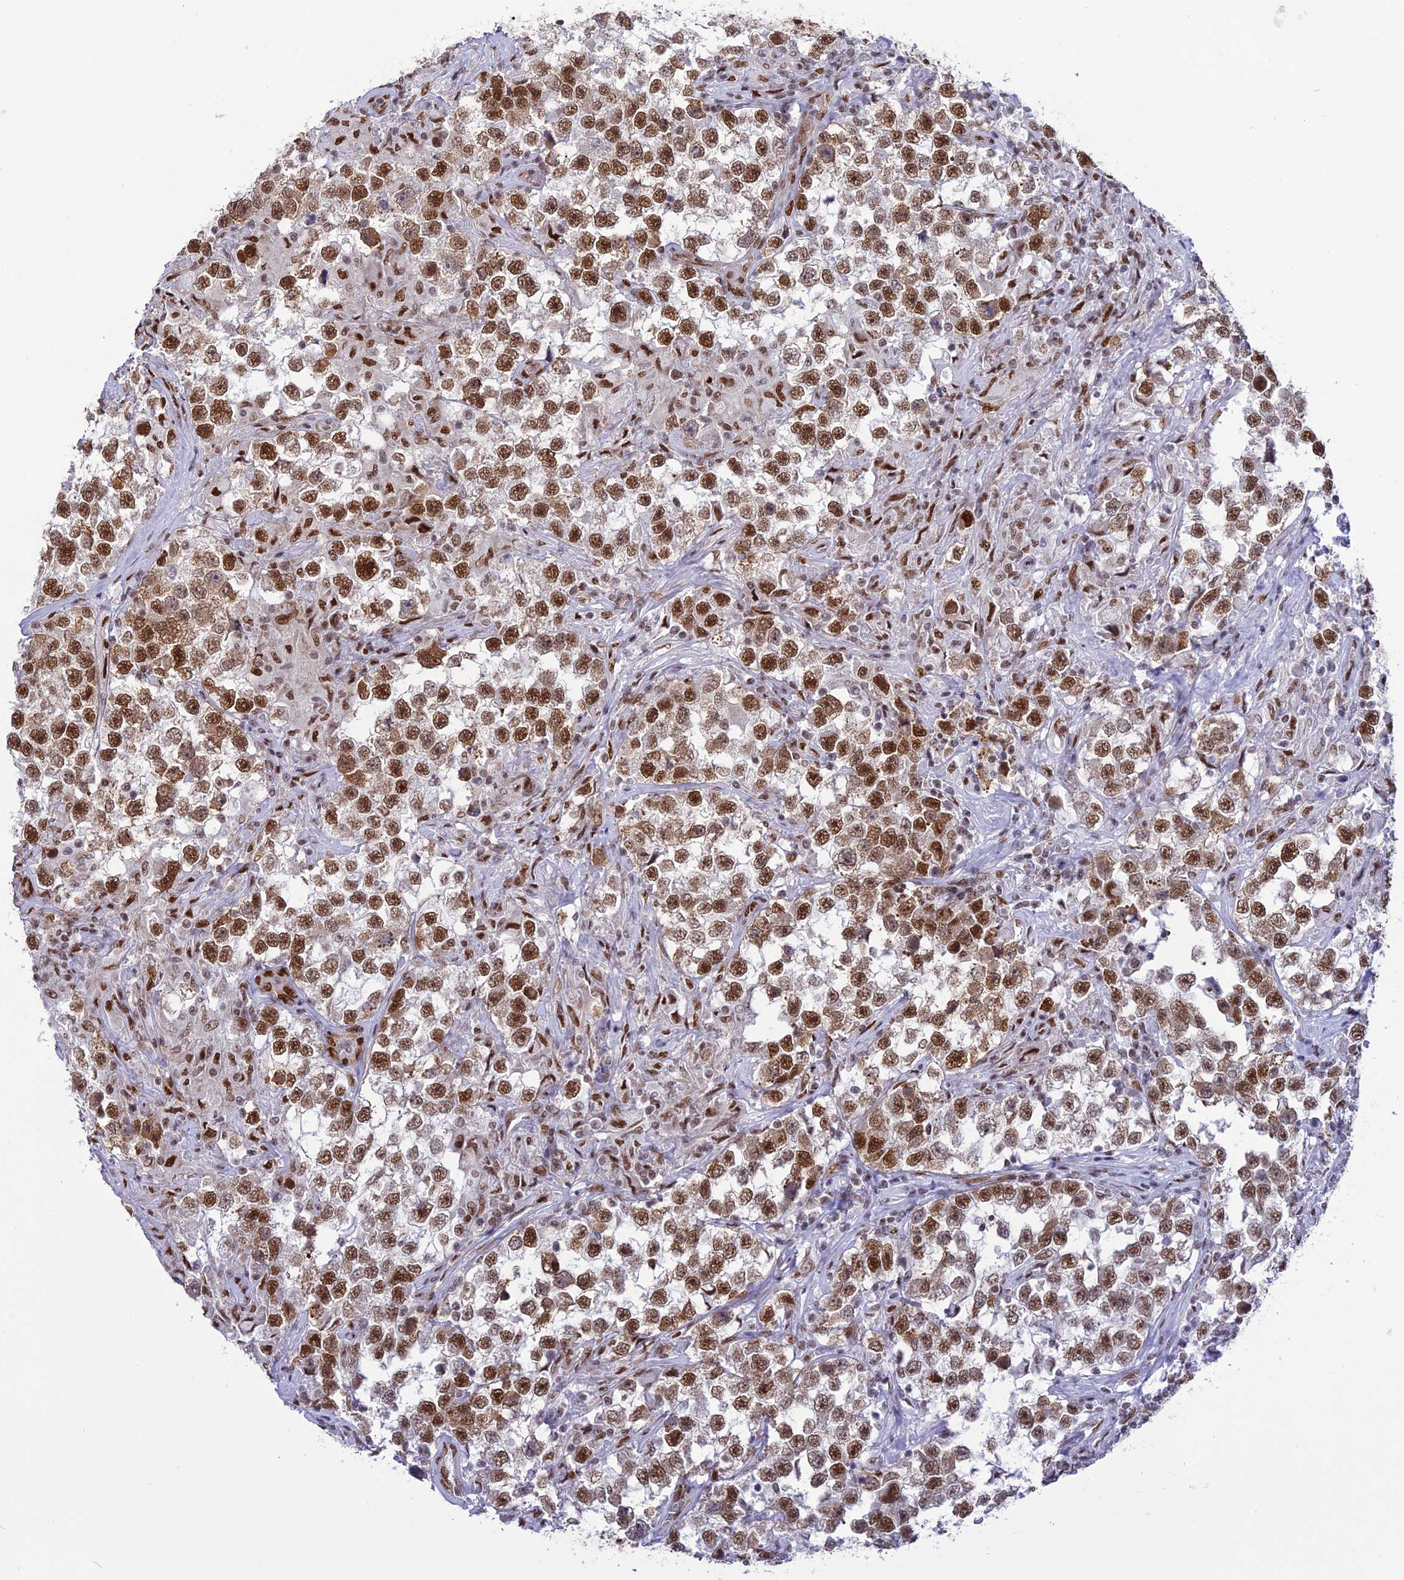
{"staining": {"intensity": "moderate", "quantity": ">75%", "location": "nuclear"}, "tissue": "testis cancer", "cell_type": "Tumor cells", "image_type": "cancer", "snomed": [{"axis": "morphology", "description": "Seminoma, NOS"}, {"axis": "topography", "description": "Testis"}], "caption": "Immunohistochemical staining of human testis seminoma shows moderate nuclear protein staining in about >75% of tumor cells.", "gene": "DDX1", "patient": {"sex": "male", "age": 46}}